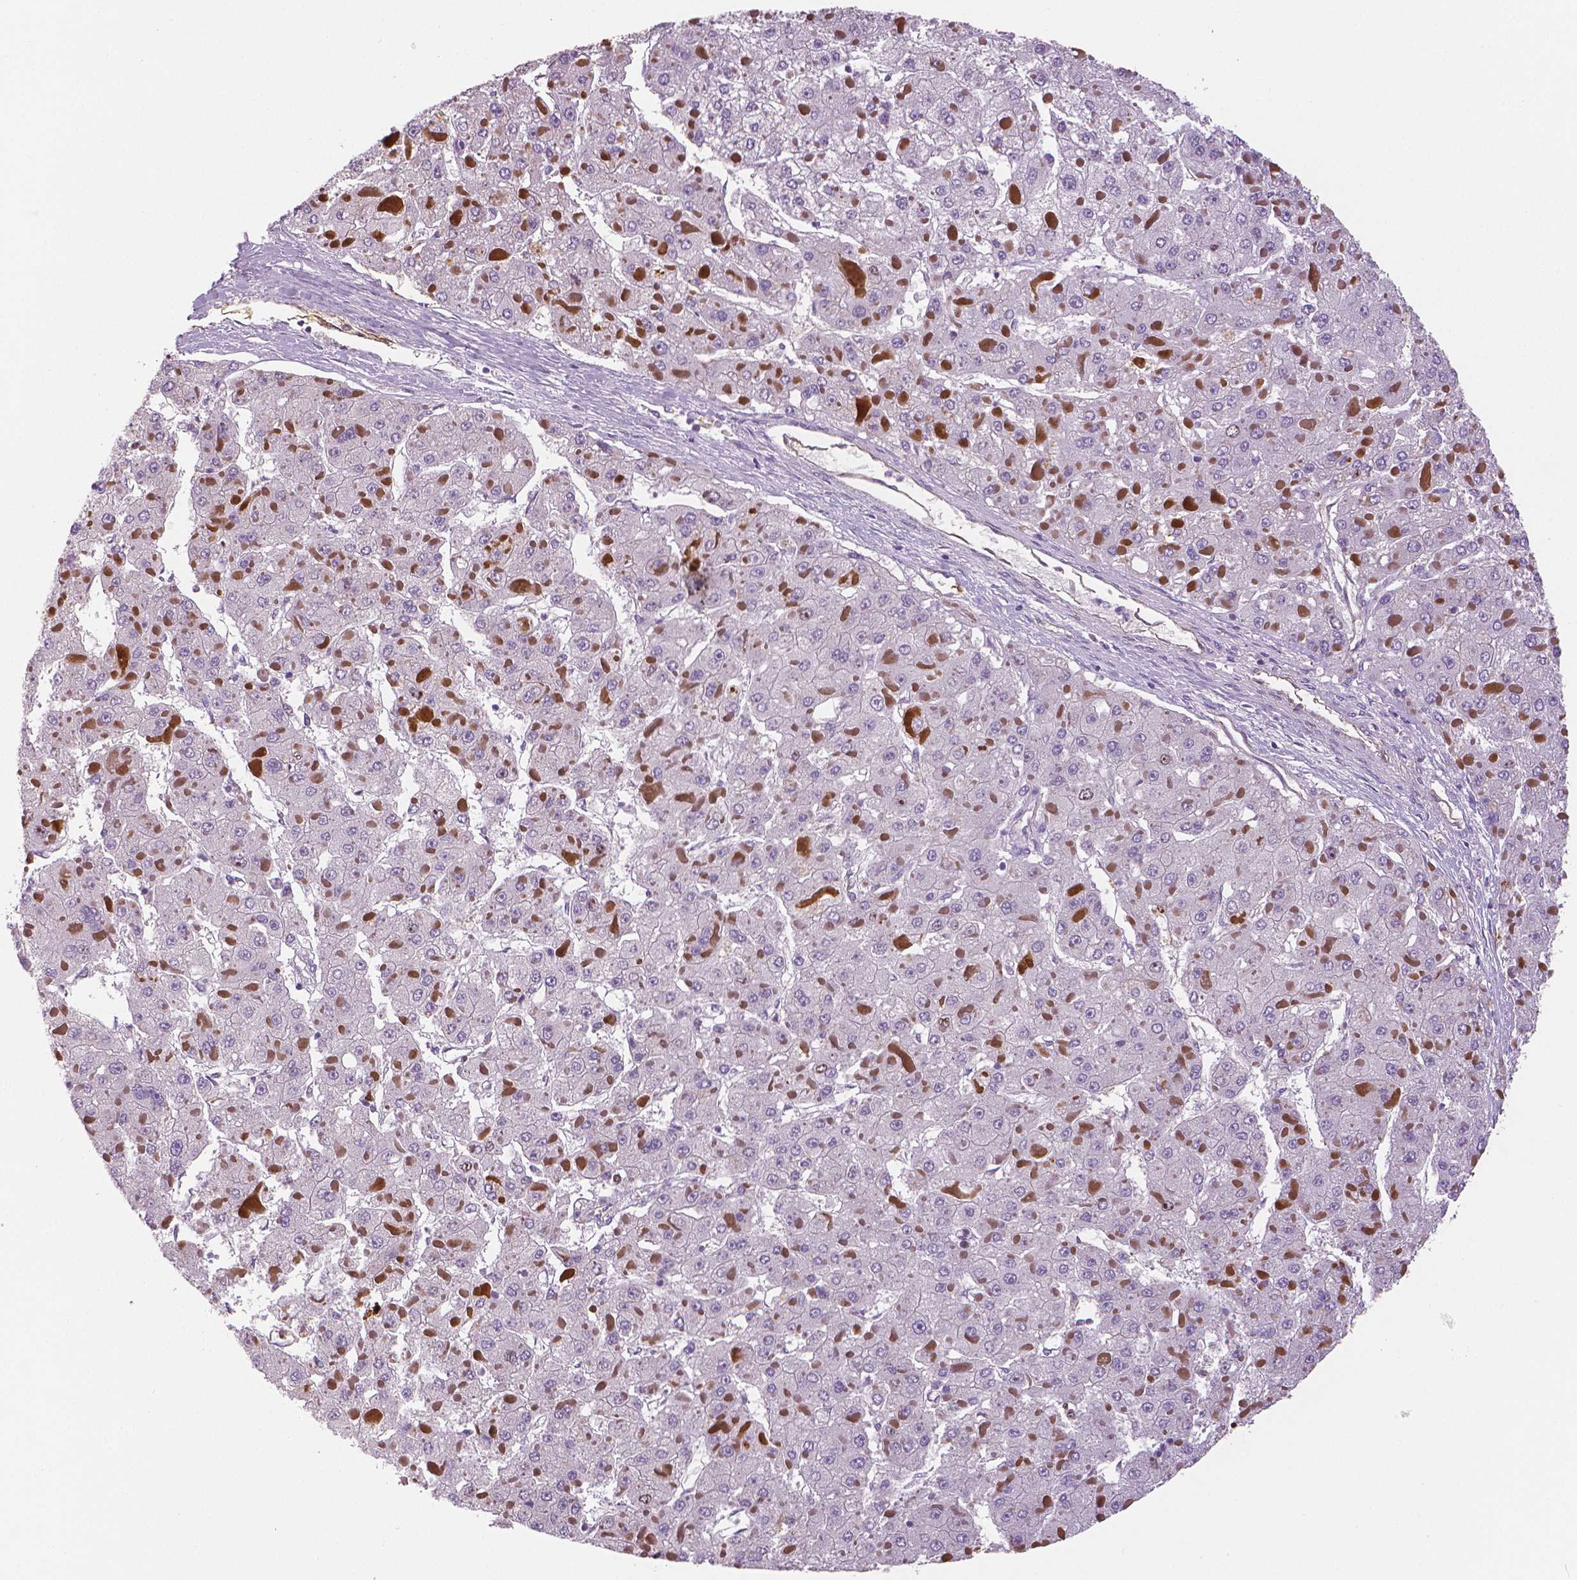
{"staining": {"intensity": "negative", "quantity": "none", "location": "none"}, "tissue": "liver cancer", "cell_type": "Tumor cells", "image_type": "cancer", "snomed": [{"axis": "morphology", "description": "Carcinoma, Hepatocellular, NOS"}, {"axis": "topography", "description": "Liver"}], "caption": "Protein analysis of liver hepatocellular carcinoma demonstrates no significant expression in tumor cells. (DAB (3,3'-diaminobenzidine) immunohistochemistry visualized using brightfield microscopy, high magnification).", "gene": "MKI67", "patient": {"sex": "female", "age": 73}}